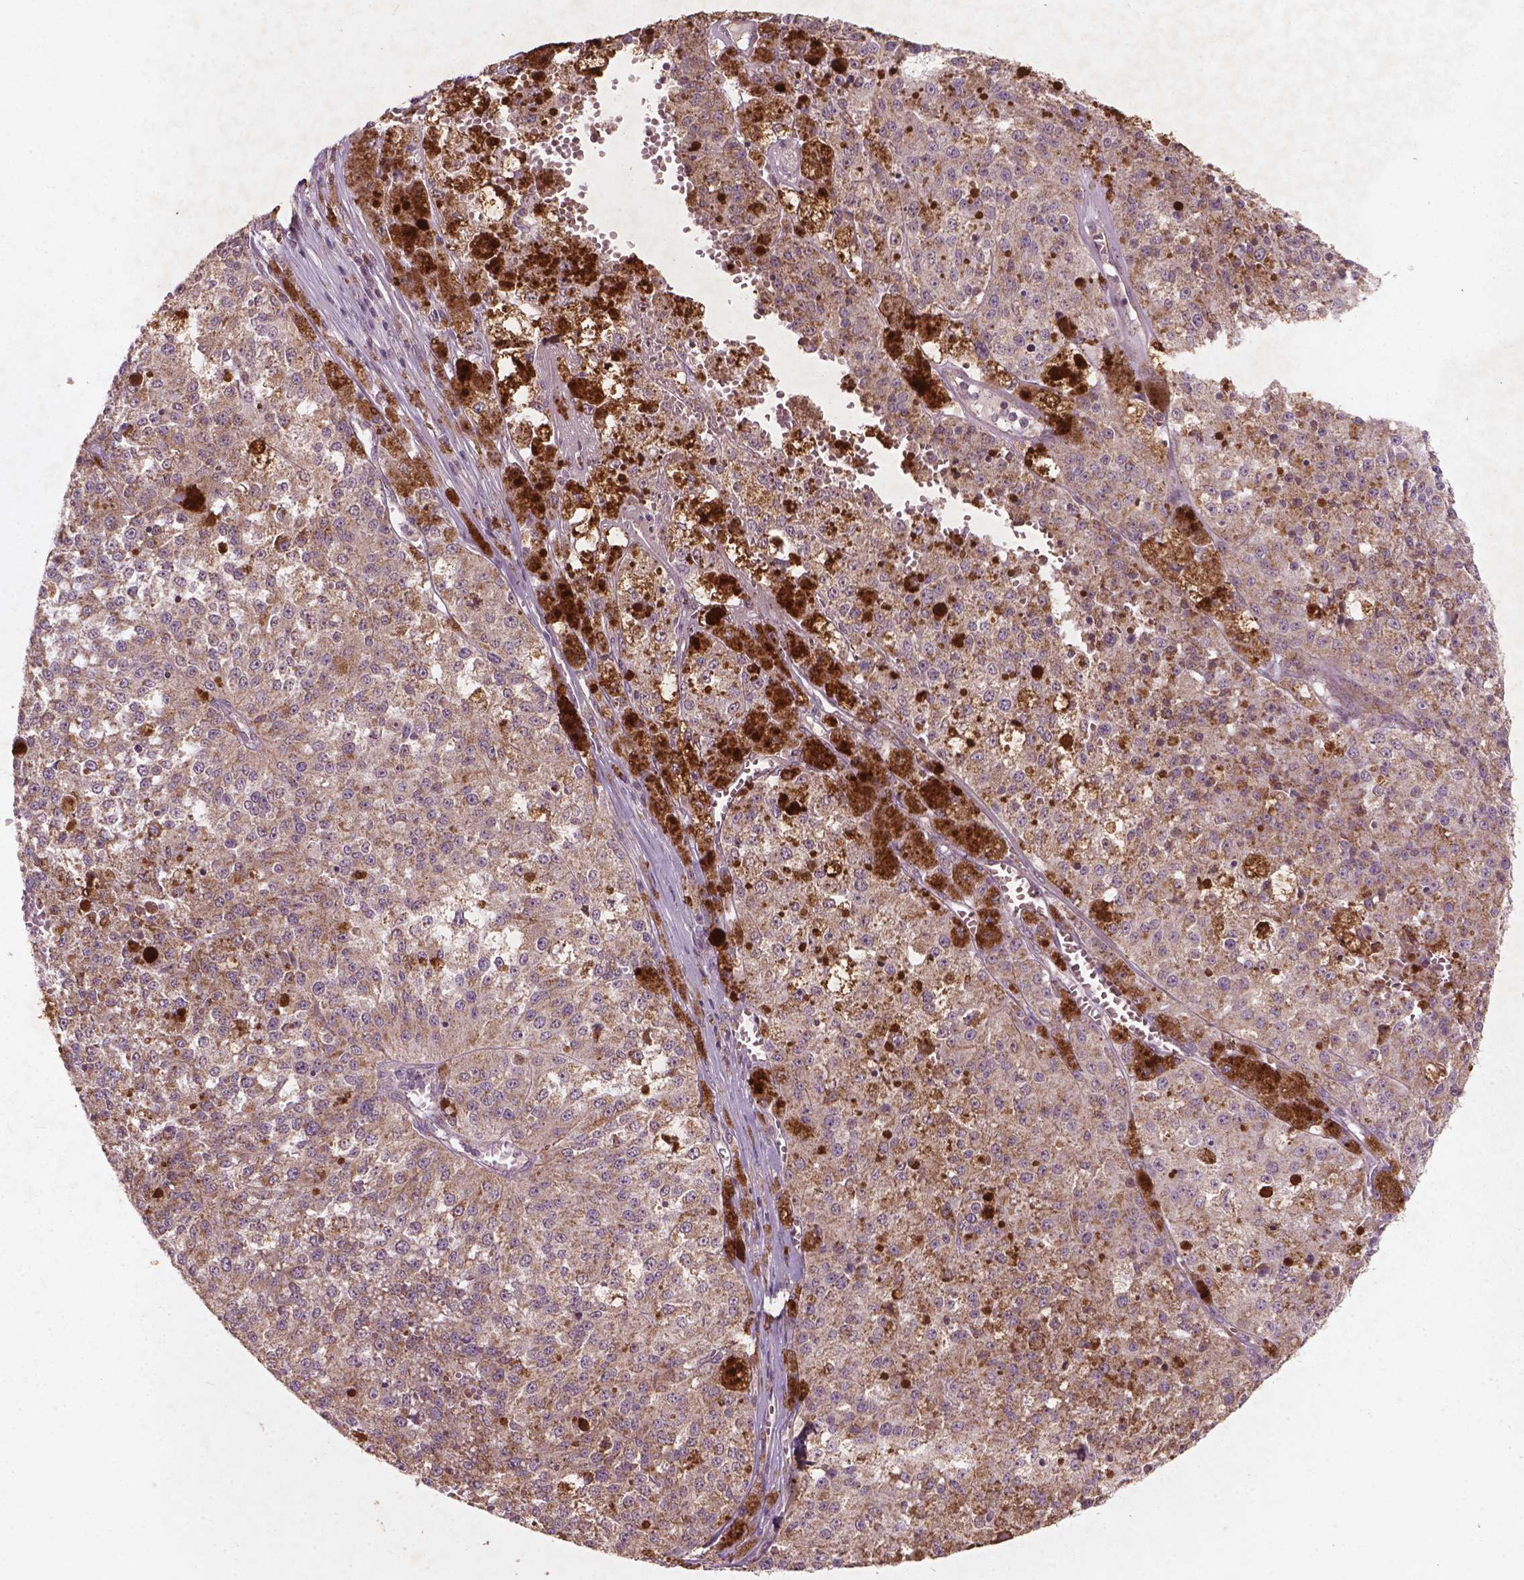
{"staining": {"intensity": "weak", "quantity": "<25%", "location": "cytoplasmic/membranous"}, "tissue": "melanoma", "cell_type": "Tumor cells", "image_type": "cancer", "snomed": [{"axis": "morphology", "description": "Malignant melanoma, Metastatic site"}, {"axis": "topography", "description": "Lymph node"}], "caption": "Immunohistochemistry of malignant melanoma (metastatic site) displays no expression in tumor cells. The staining is performed using DAB (3,3'-diaminobenzidine) brown chromogen with nuclei counter-stained in using hematoxylin.", "gene": "SMAD2", "patient": {"sex": "female", "age": 64}}